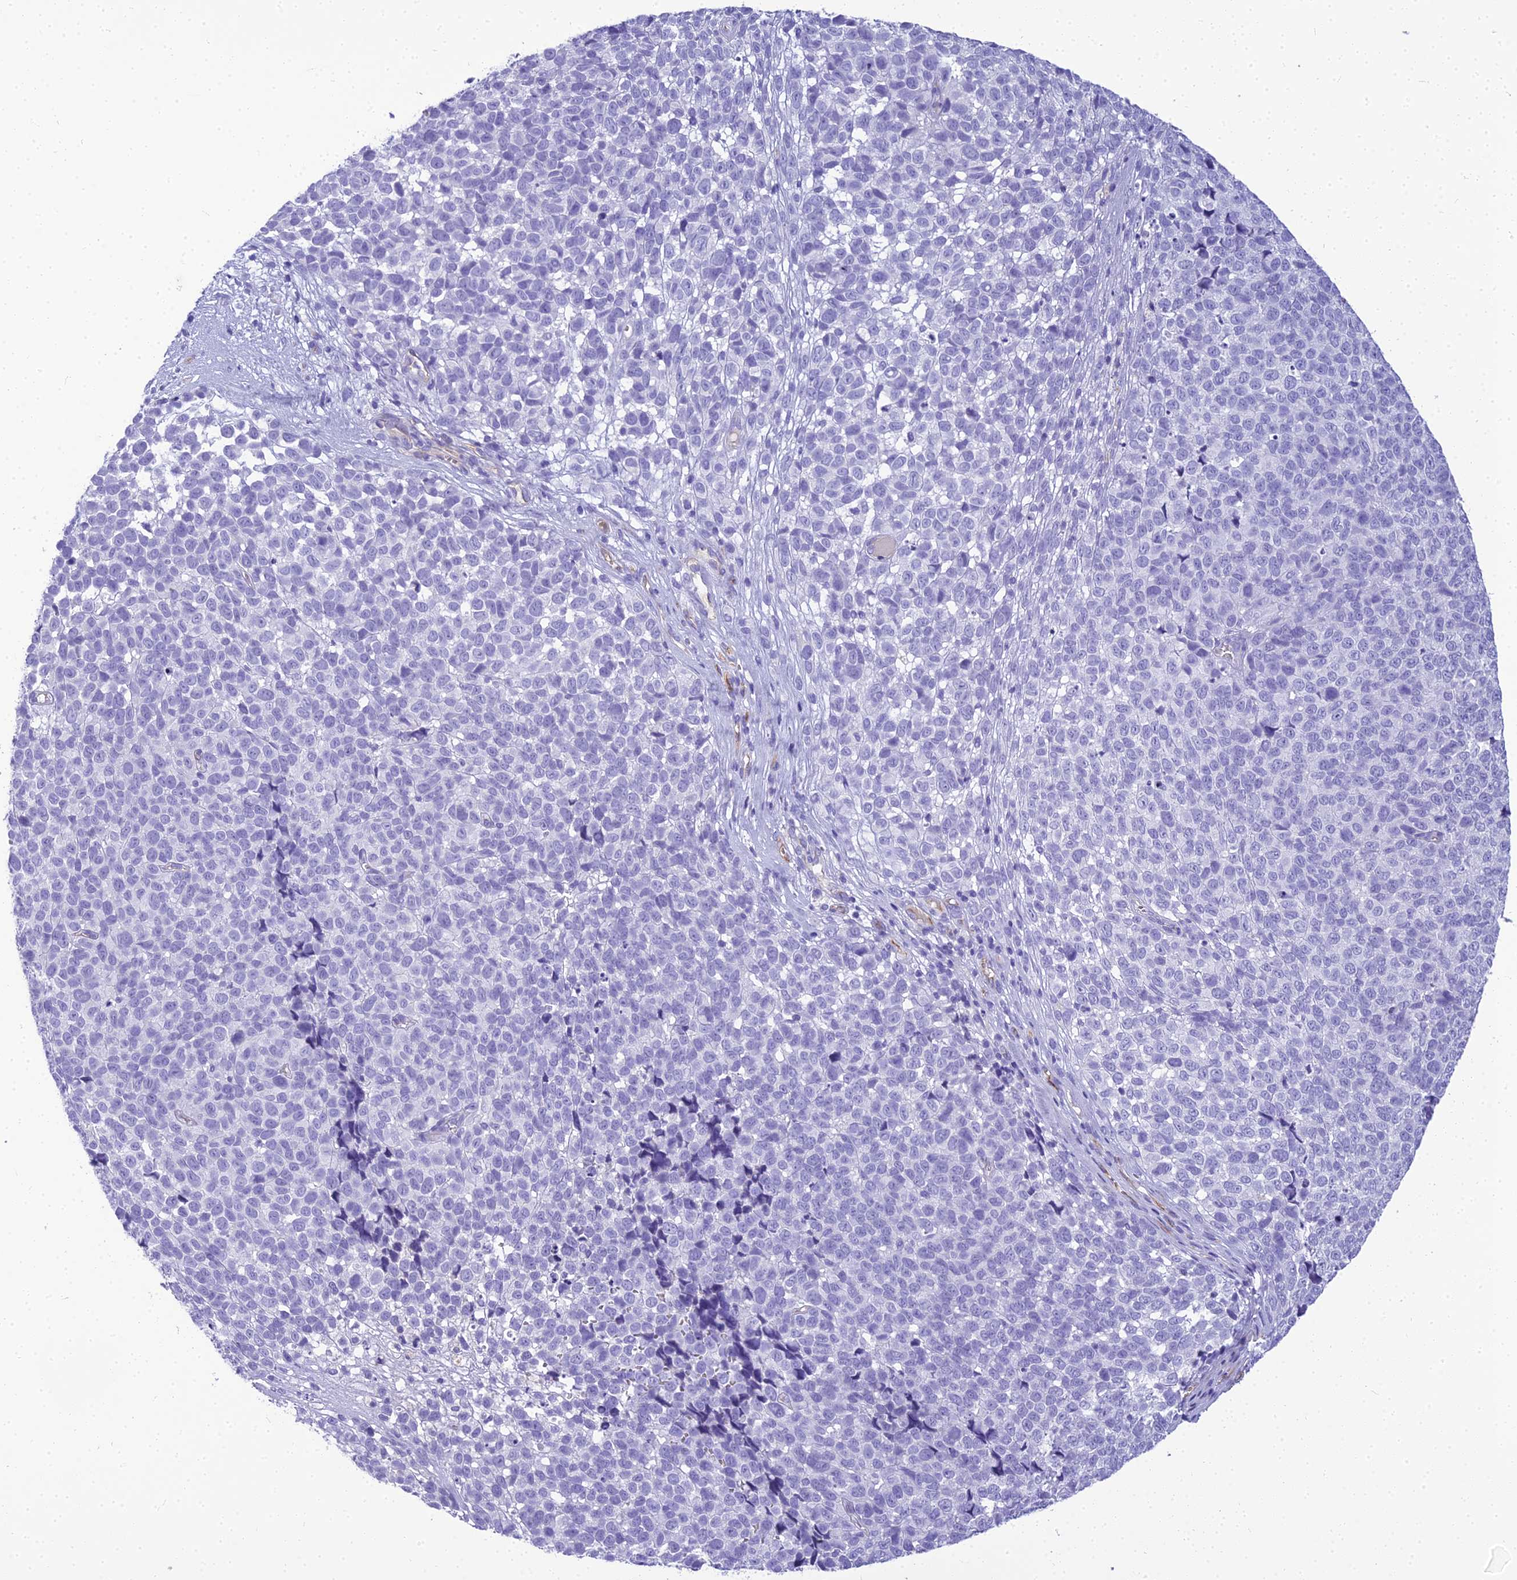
{"staining": {"intensity": "negative", "quantity": "none", "location": "none"}, "tissue": "melanoma", "cell_type": "Tumor cells", "image_type": "cancer", "snomed": [{"axis": "morphology", "description": "Malignant melanoma, NOS"}, {"axis": "topography", "description": "Nose, NOS"}], "caption": "Histopathology image shows no protein expression in tumor cells of malignant melanoma tissue.", "gene": "NINJ1", "patient": {"sex": "female", "age": 48}}